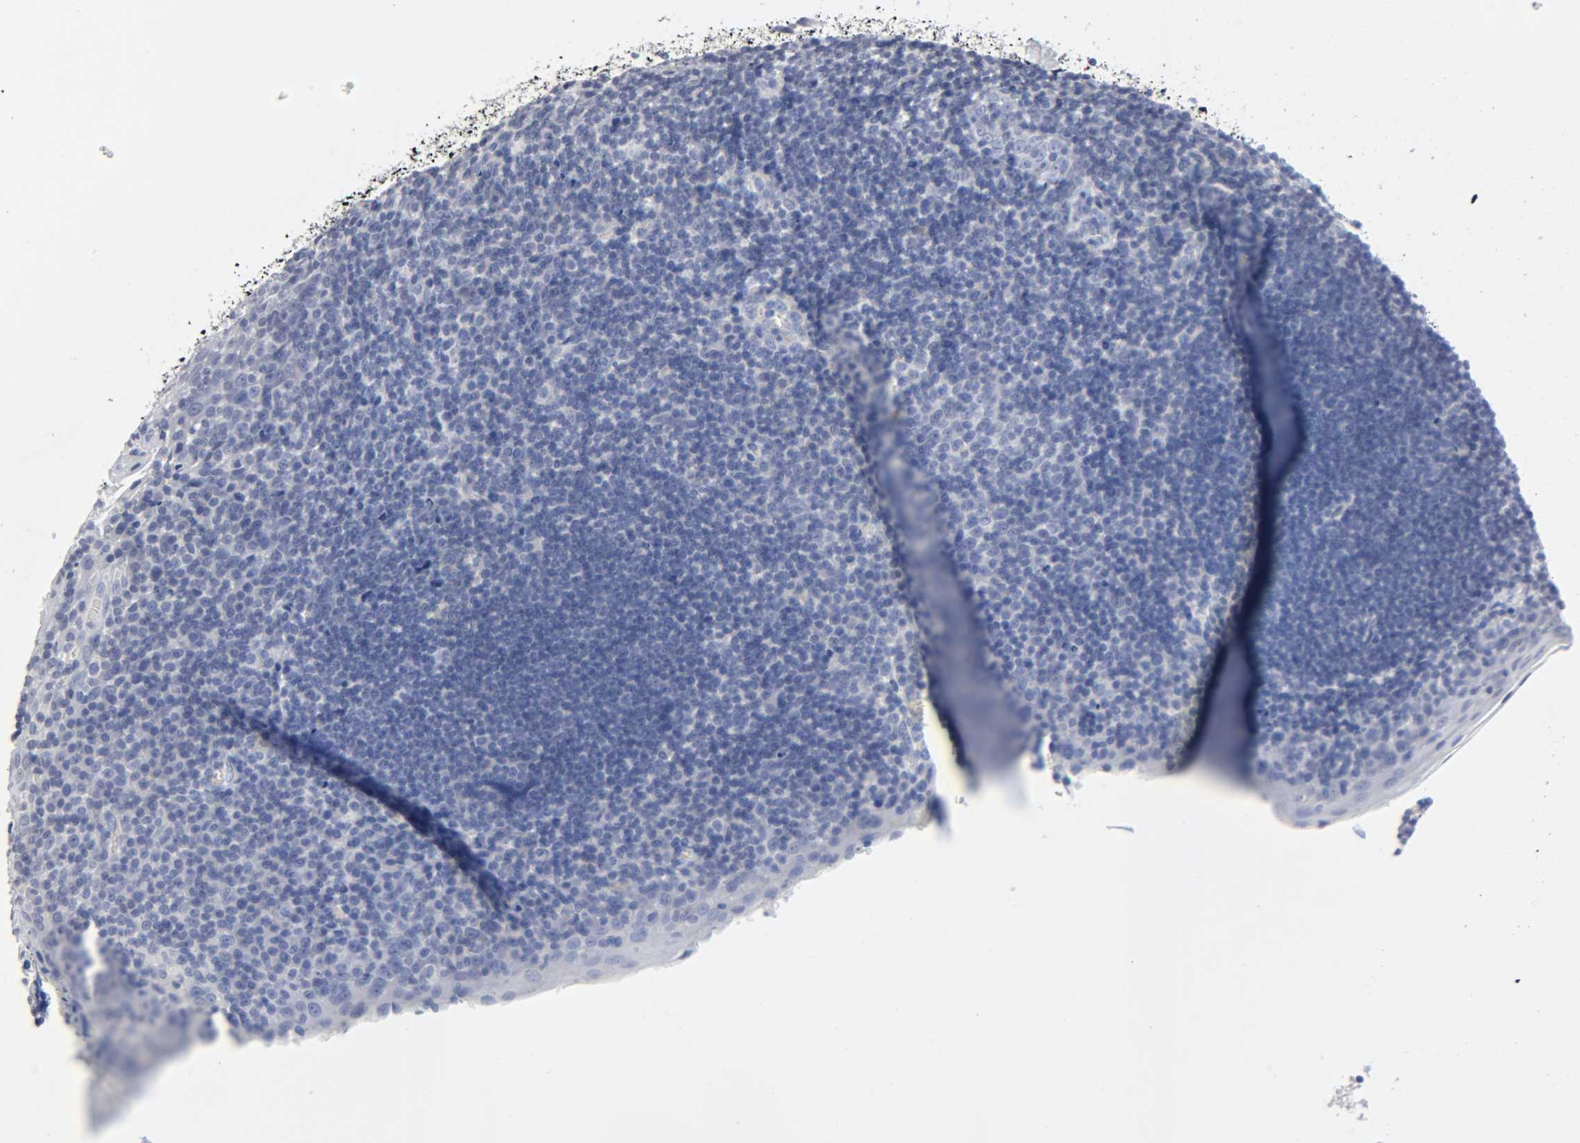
{"staining": {"intensity": "negative", "quantity": "none", "location": "none"}, "tissue": "oral mucosa", "cell_type": "Squamous epithelial cells", "image_type": "normal", "snomed": [{"axis": "morphology", "description": "Normal tissue, NOS"}, {"axis": "topography", "description": "Oral tissue"}], "caption": "Photomicrograph shows no protein expression in squamous epithelial cells of unremarkable oral mucosa.", "gene": "SLCO1B3", "patient": {"sex": "male", "age": 20}}